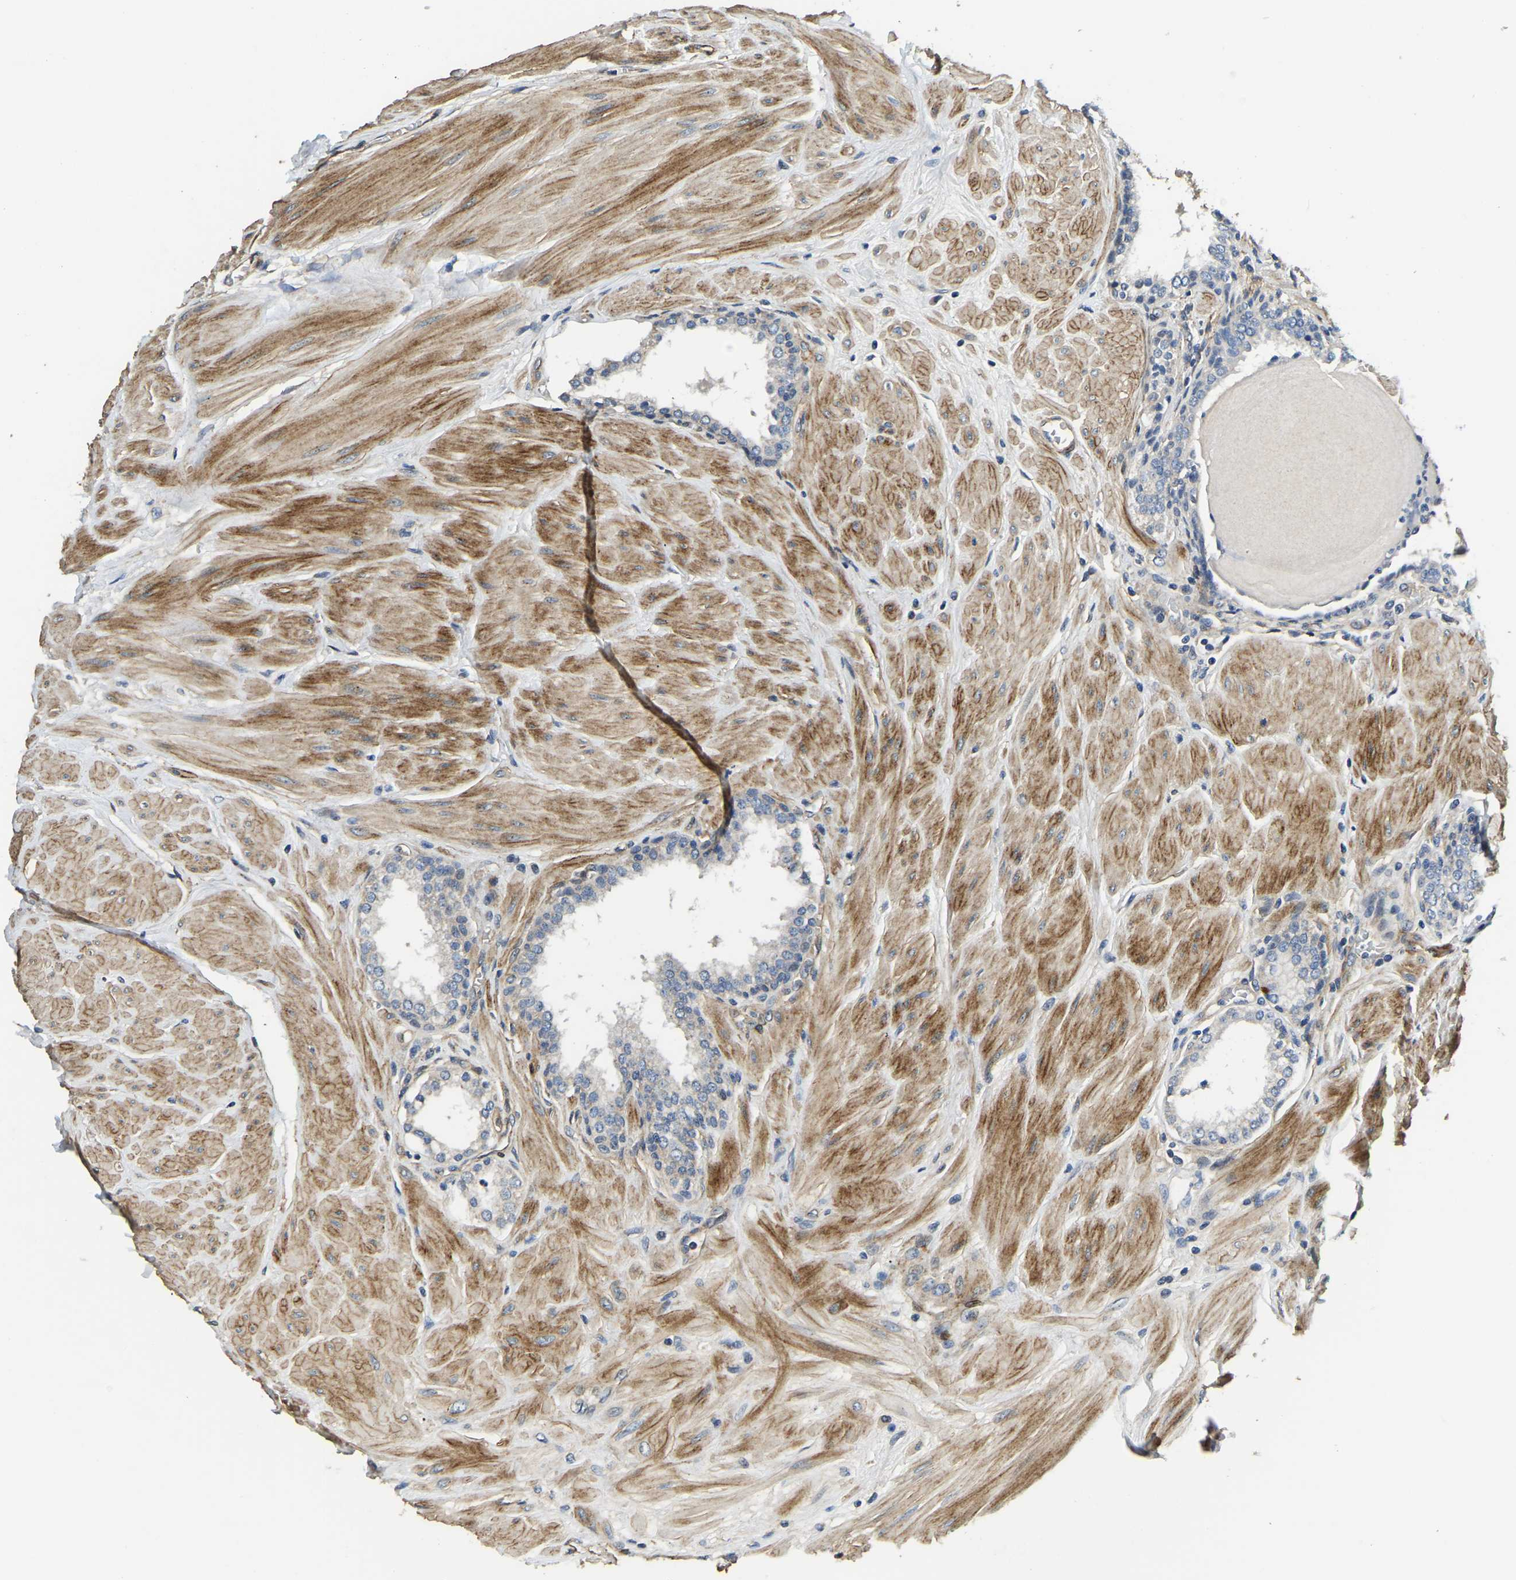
{"staining": {"intensity": "negative", "quantity": "none", "location": "none"}, "tissue": "prostate", "cell_type": "Glandular cells", "image_type": "normal", "snomed": [{"axis": "morphology", "description": "Normal tissue, NOS"}, {"axis": "topography", "description": "Prostate"}], "caption": "Immunohistochemistry (IHC) histopathology image of normal prostate: human prostate stained with DAB reveals no significant protein staining in glandular cells.", "gene": "RNF39", "patient": {"sex": "male", "age": 51}}